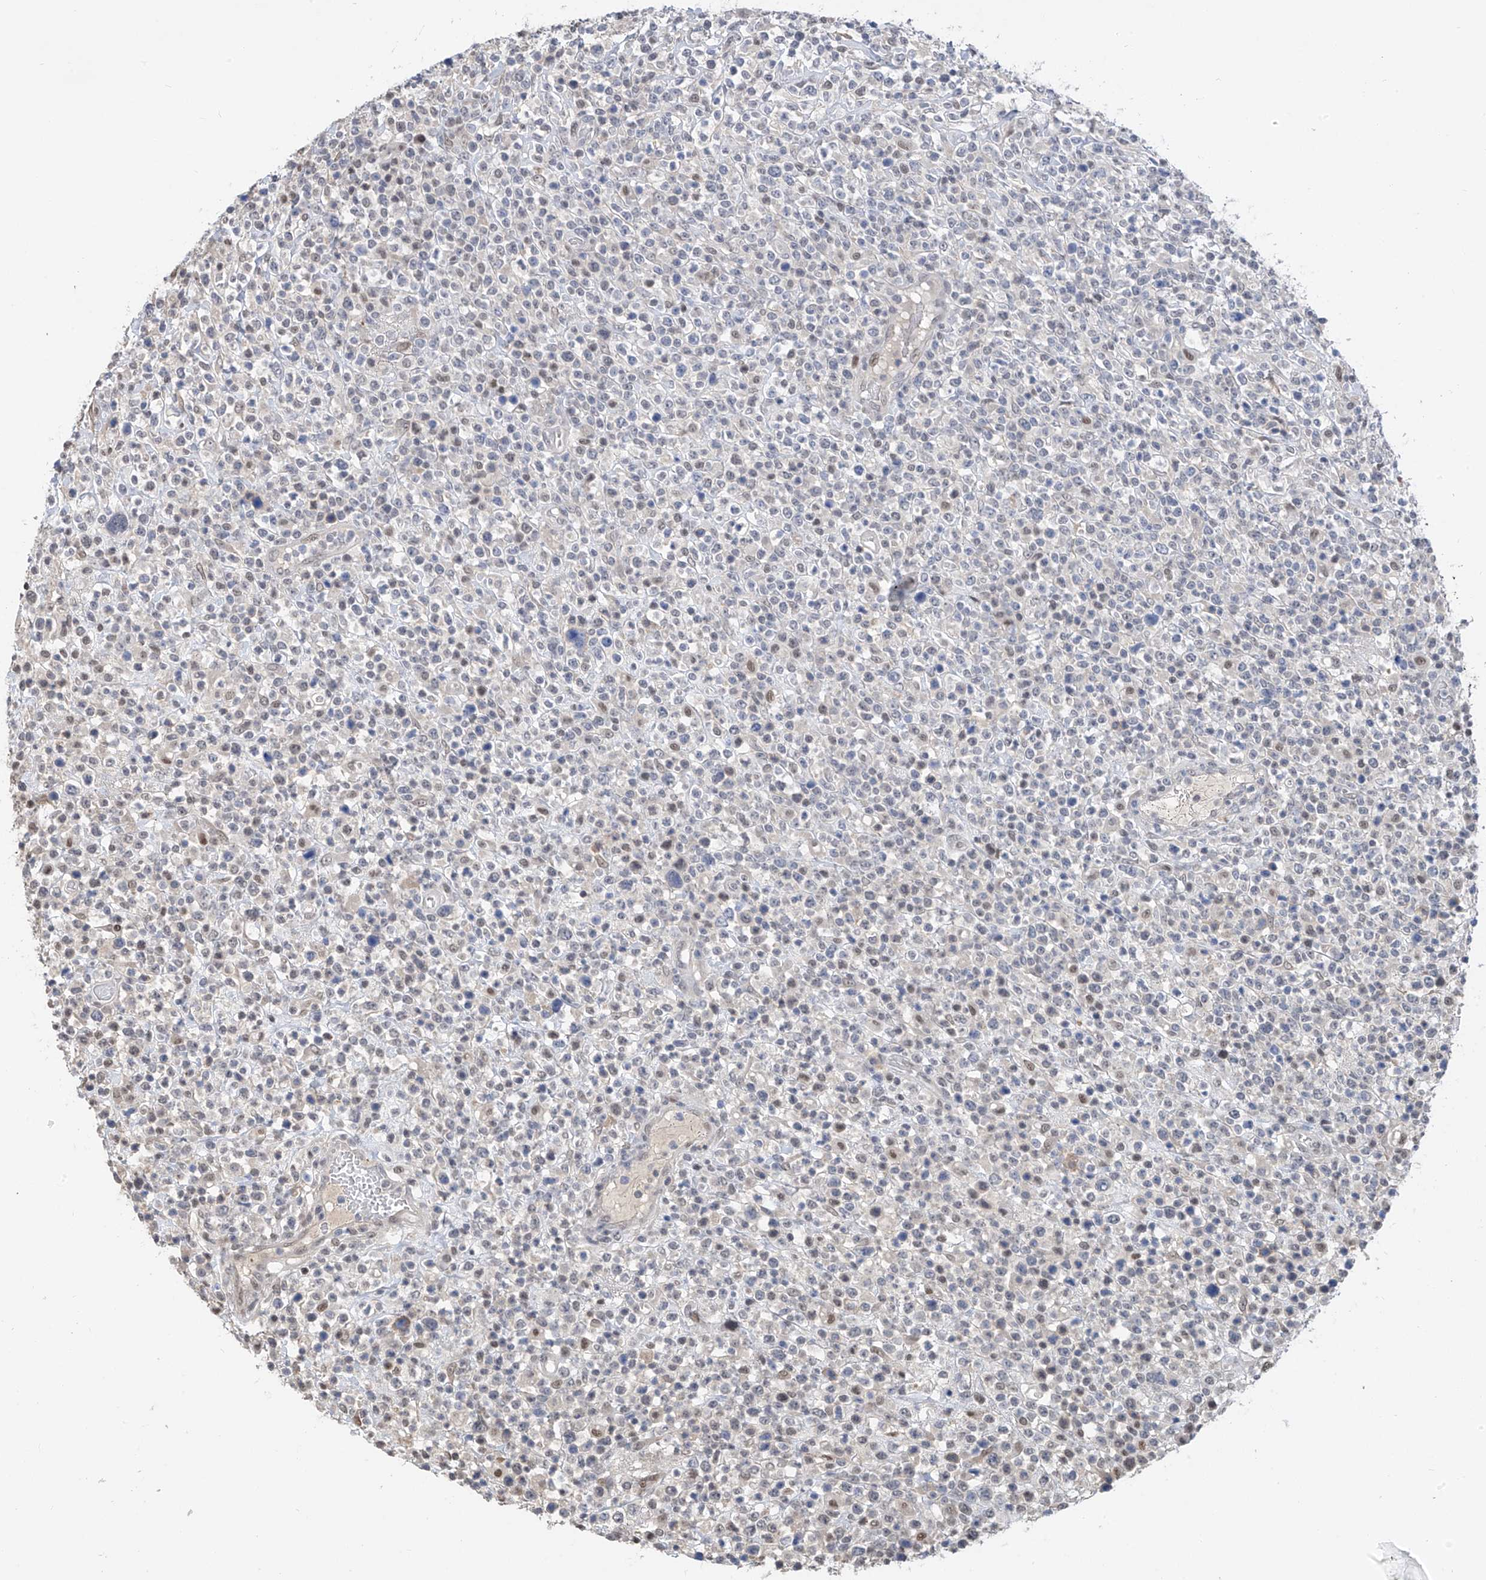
{"staining": {"intensity": "negative", "quantity": "none", "location": "none"}, "tissue": "lymphoma", "cell_type": "Tumor cells", "image_type": "cancer", "snomed": [{"axis": "morphology", "description": "Malignant lymphoma, non-Hodgkin's type, High grade"}, {"axis": "topography", "description": "Colon"}], "caption": "This is an IHC image of human high-grade malignant lymphoma, non-Hodgkin's type. There is no positivity in tumor cells.", "gene": "PMM1", "patient": {"sex": "female", "age": 53}}